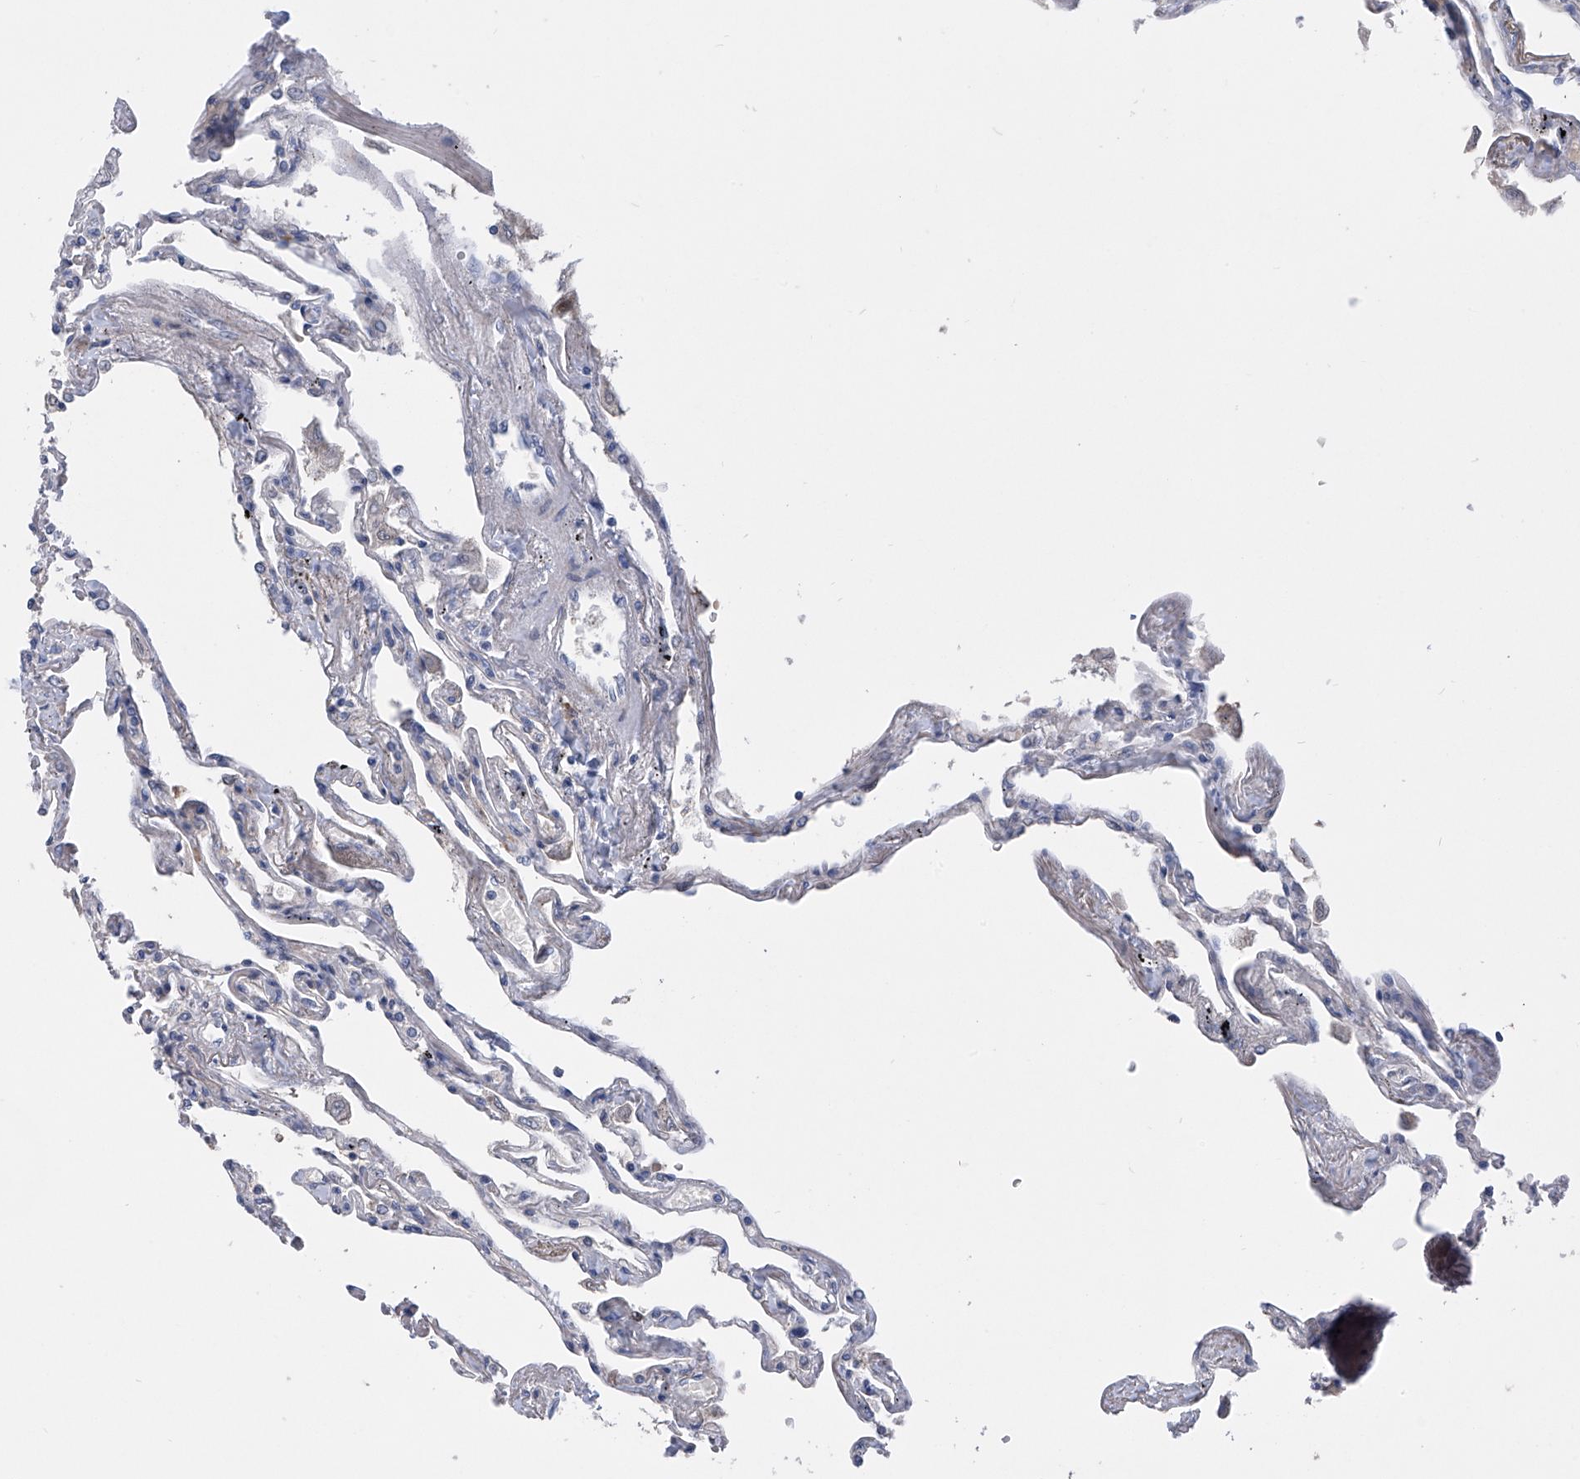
{"staining": {"intensity": "weak", "quantity": "<25%", "location": "cytoplasmic/membranous"}, "tissue": "lung", "cell_type": "Alveolar cells", "image_type": "normal", "snomed": [{"axis": "morphology", "description": "Normal tissue, NOS"}, {"axis": "topography", "description": "Lung"}], "caption": "The micrograph exhibits no significant positivity in alveolar cells of lung.", "gene": "SLCO4A1", "patient": {"sex": "female", "age": 67}}